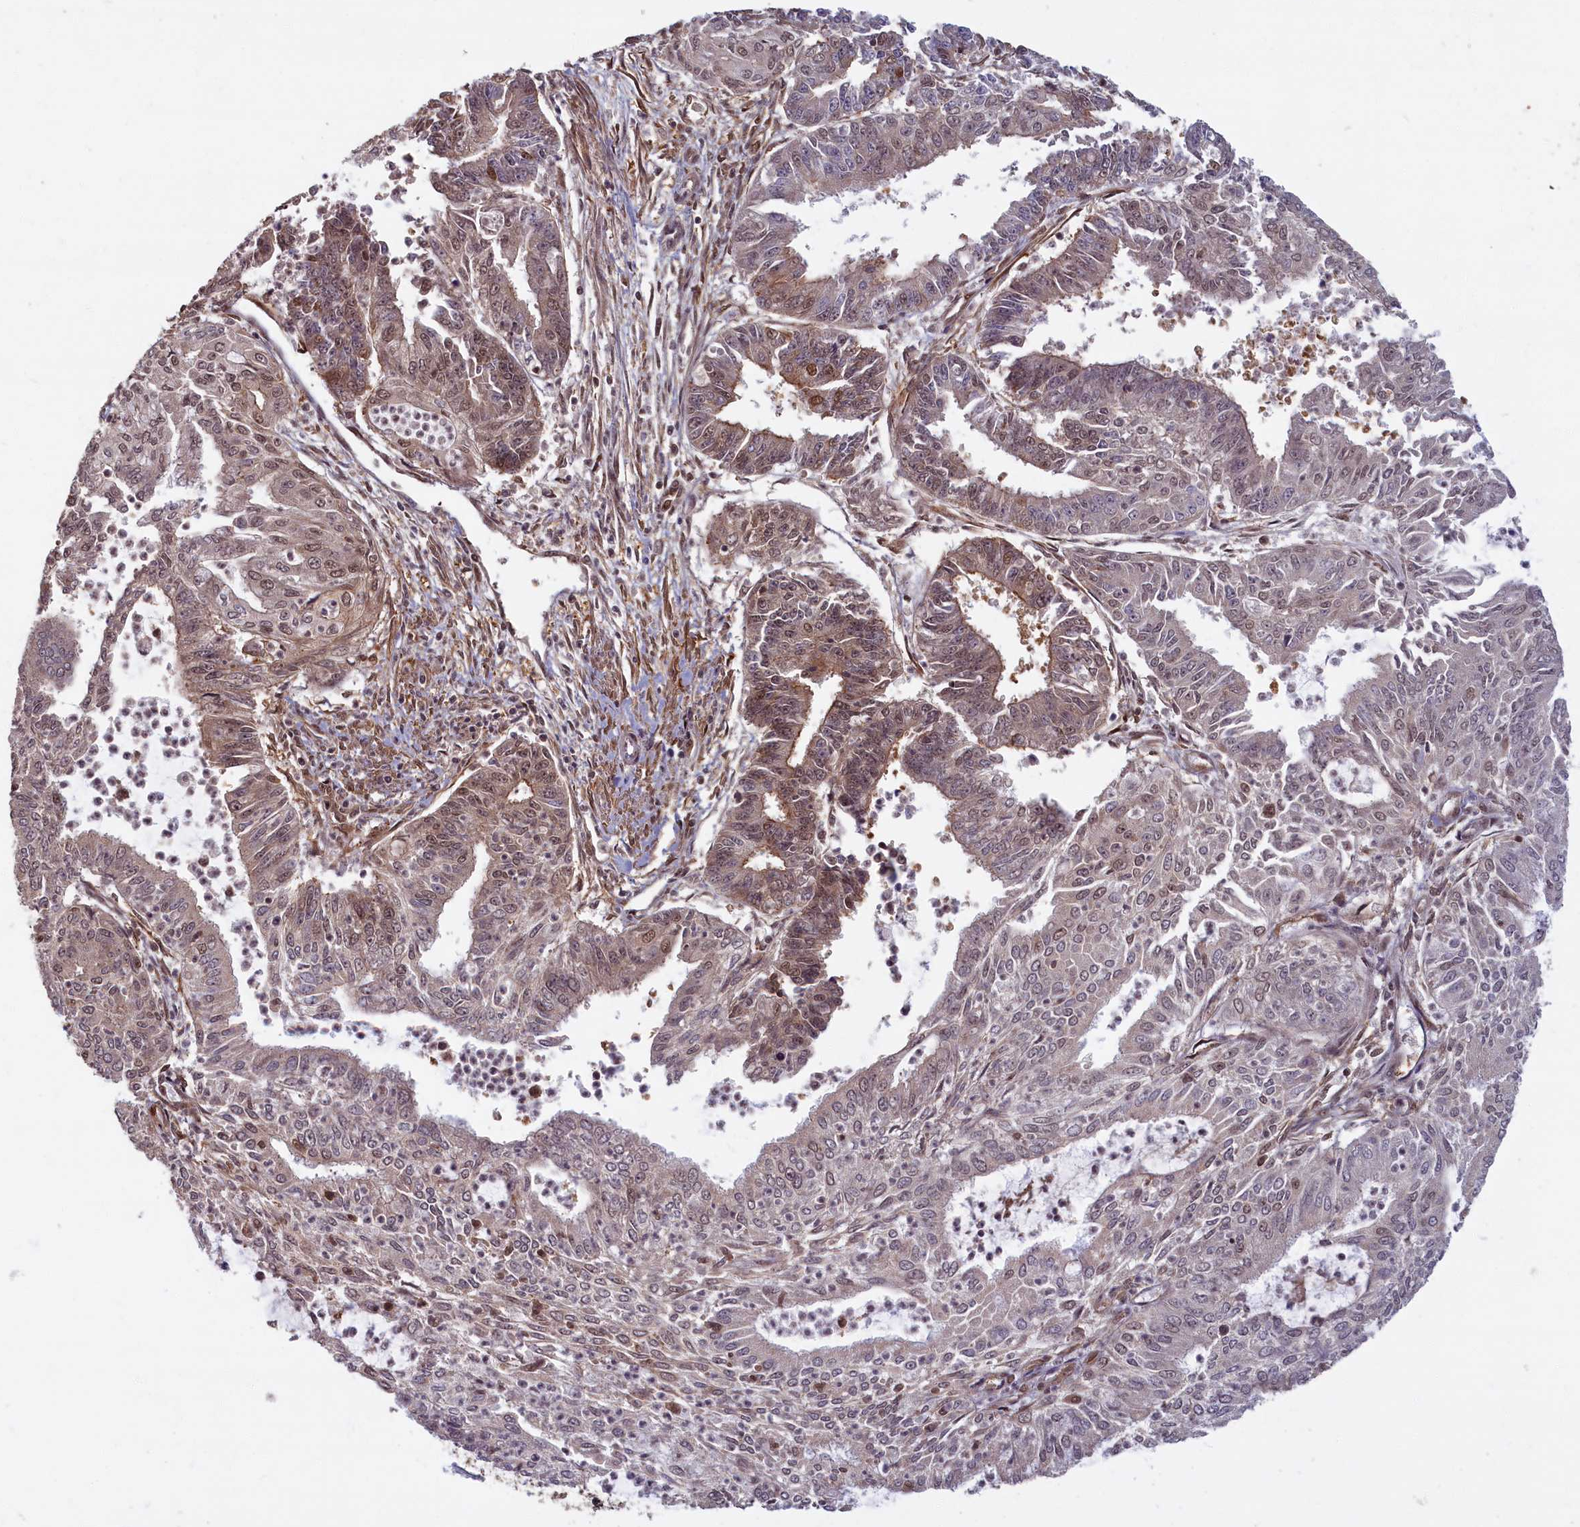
{"staining": {"intensity": "moderate", "quantity": "25%-75%", "location": "cytoplasmic/membranous,nuclear"}, "tissue": "endometrial cancer", "cell_type": "Tumor cells", "image_type": "cancer", "snomed": [{"axis": "morphology", "description": "Adenocarcinoma, NOS"}, {"axis": "topography", "description": "Endometrium"}], "caption": "Immunohistochemistry (IHC) of adenocarcinoma (endometrial) shows medium levels of moderate cytoplasmic/membranous and nuclear positivity in about 25%-75% of tumor cells.", "gene": "HIF3A", "patient": {"sex": "female", "age": 73}}